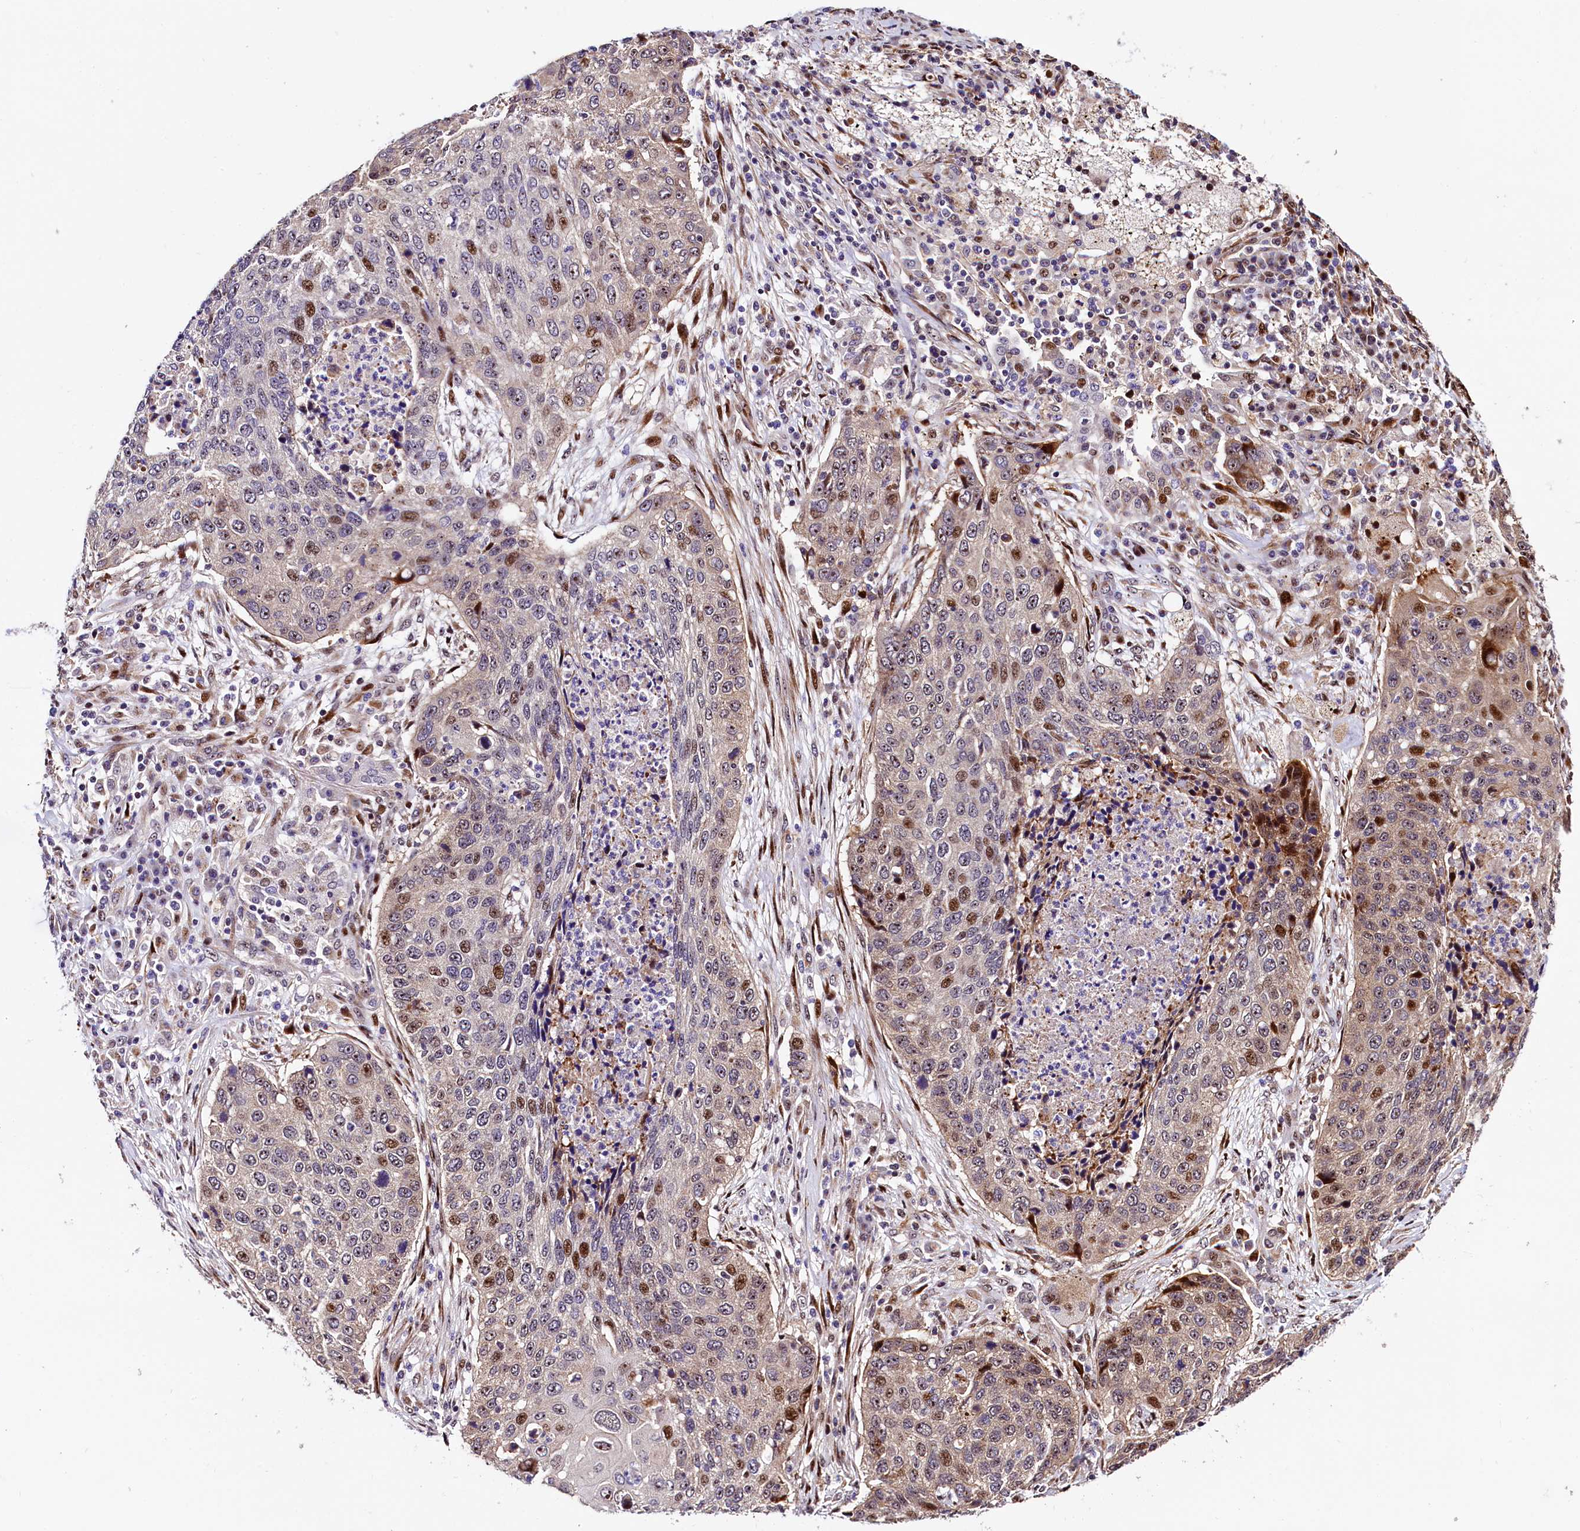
{"staining": {"intensity": "strong", "quantity": "<25%", "location": "nuclear"}, "tissue": "lung cancer", "cell_type": "Tumor cells", "image_type": "cancer", "snomed": [{"axis": "morphology", "description": "Squamous cell carcinoma, NOS"}, {"axis": "topography", "description": "Lung"}], "caption": "High-magnification brightfield microscopy of lung cancer stained with DAB (brown) and counterstained with hematoxylin (blue). tumor cells exhibit strong nuclear expression is seen in about<25% of cells.", "gene": "TRMT112", "patient": {"sex": "female", "age": 63}}